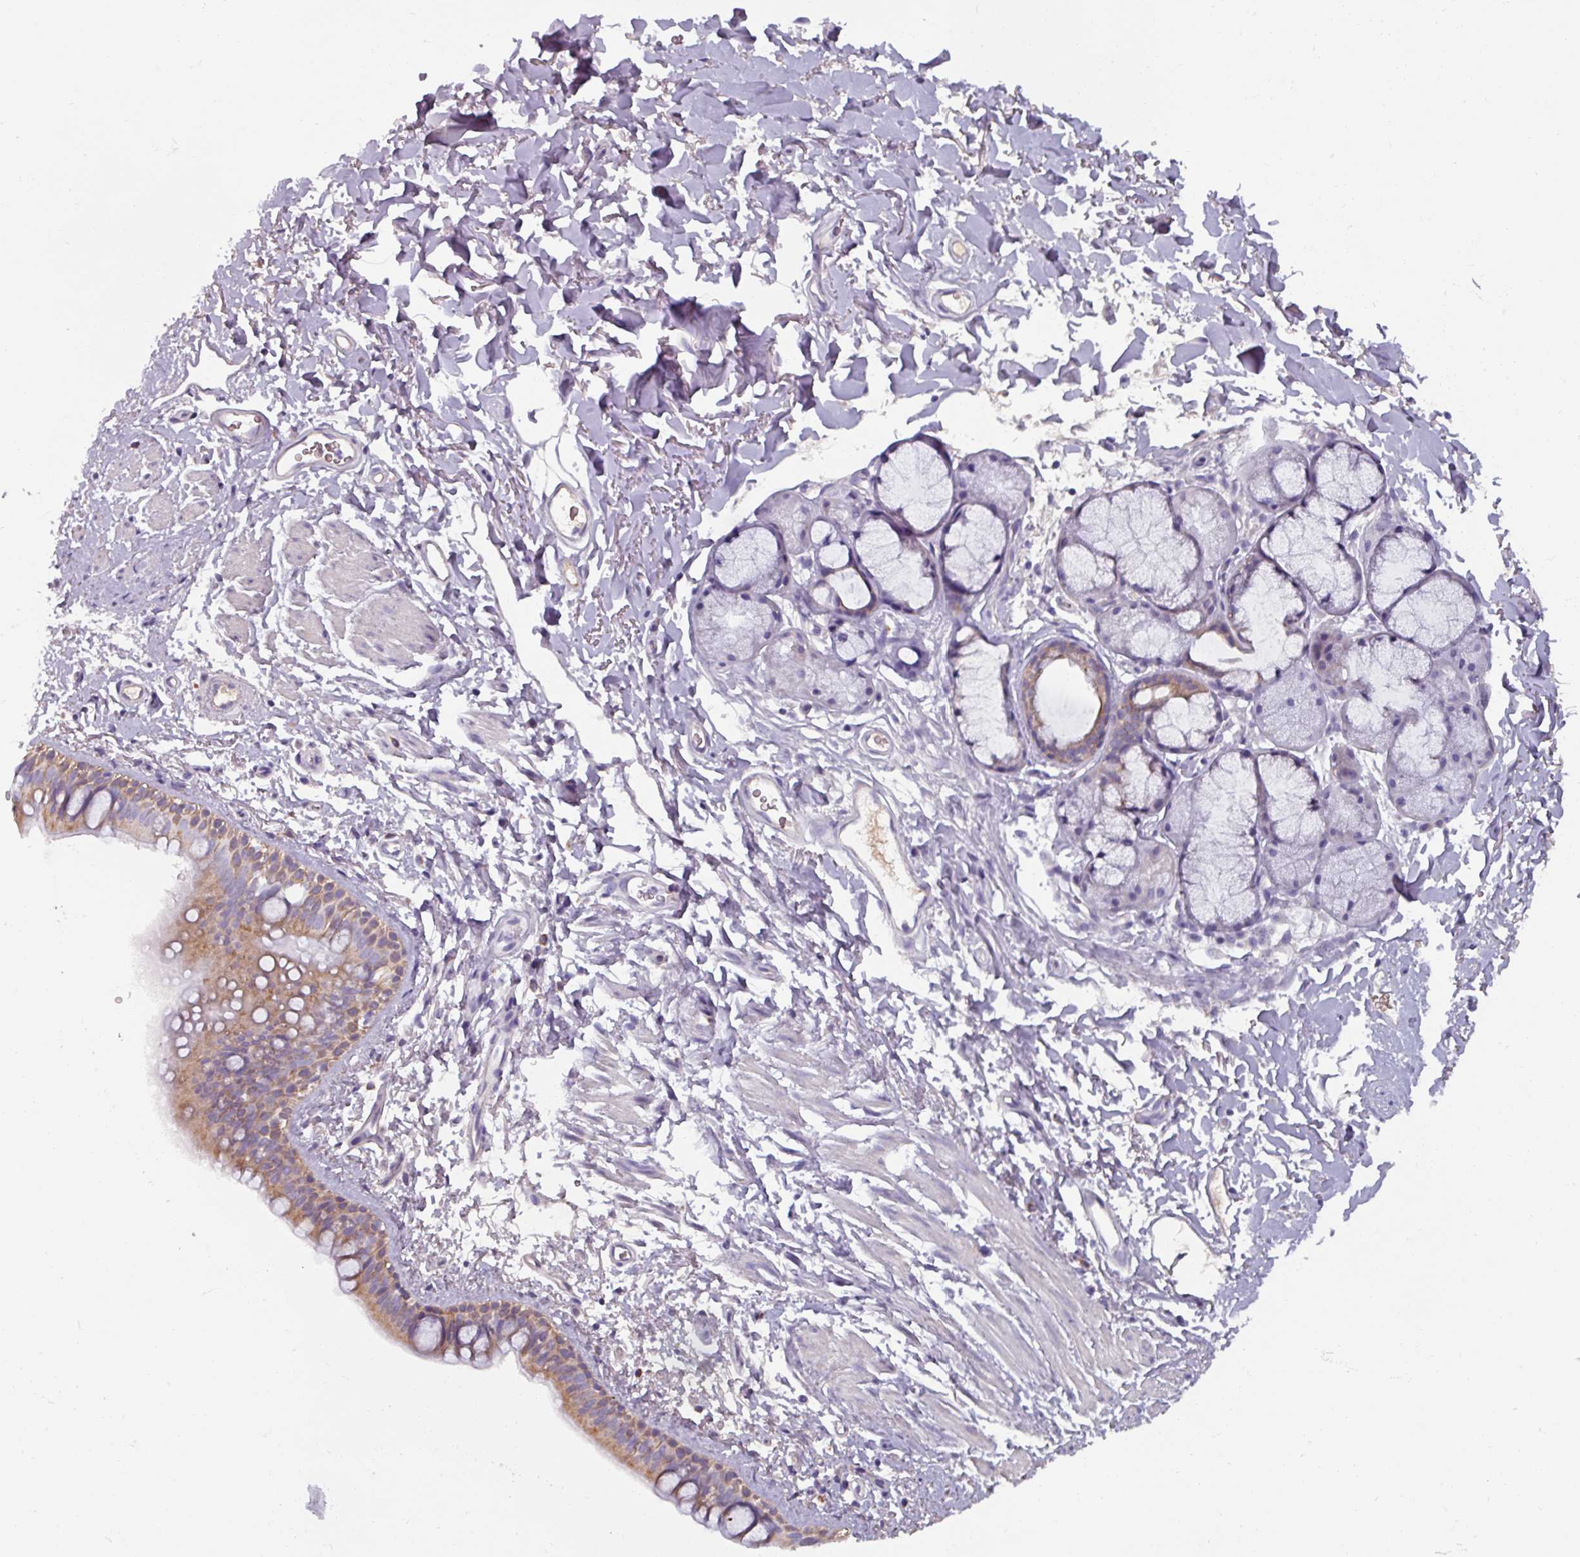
{"staining": {"intensity": "moderate", "quantity": ">75%", "location": "cytoplasmic/membranous"}, "tissue": "bronchus", "cell_type": "Respiratory epithelial cells", "image_type": "normal", "snomed": [{"axis": "morphology", "description": "Normal tissue, NOS"}, {"axis": "morphology", "description": "Squamous cell carcinoma, NOS"}, {"axis": "topography", "description": "Bronchus"}, {"axis": "topography", "description": "Lung"}], "caption": "Immunohistochemistry photomicrograph of benign bronchus: bronchus stained using IHC shows medium levels of moderate protein expression localized specifically in the cytoplasmic/membranous of respiratory epithelial cells, appearing as a cytoplasmic/membranous brown color.", "gene": "SPESP1", "patient": {"sex": "female", "age": 70}}